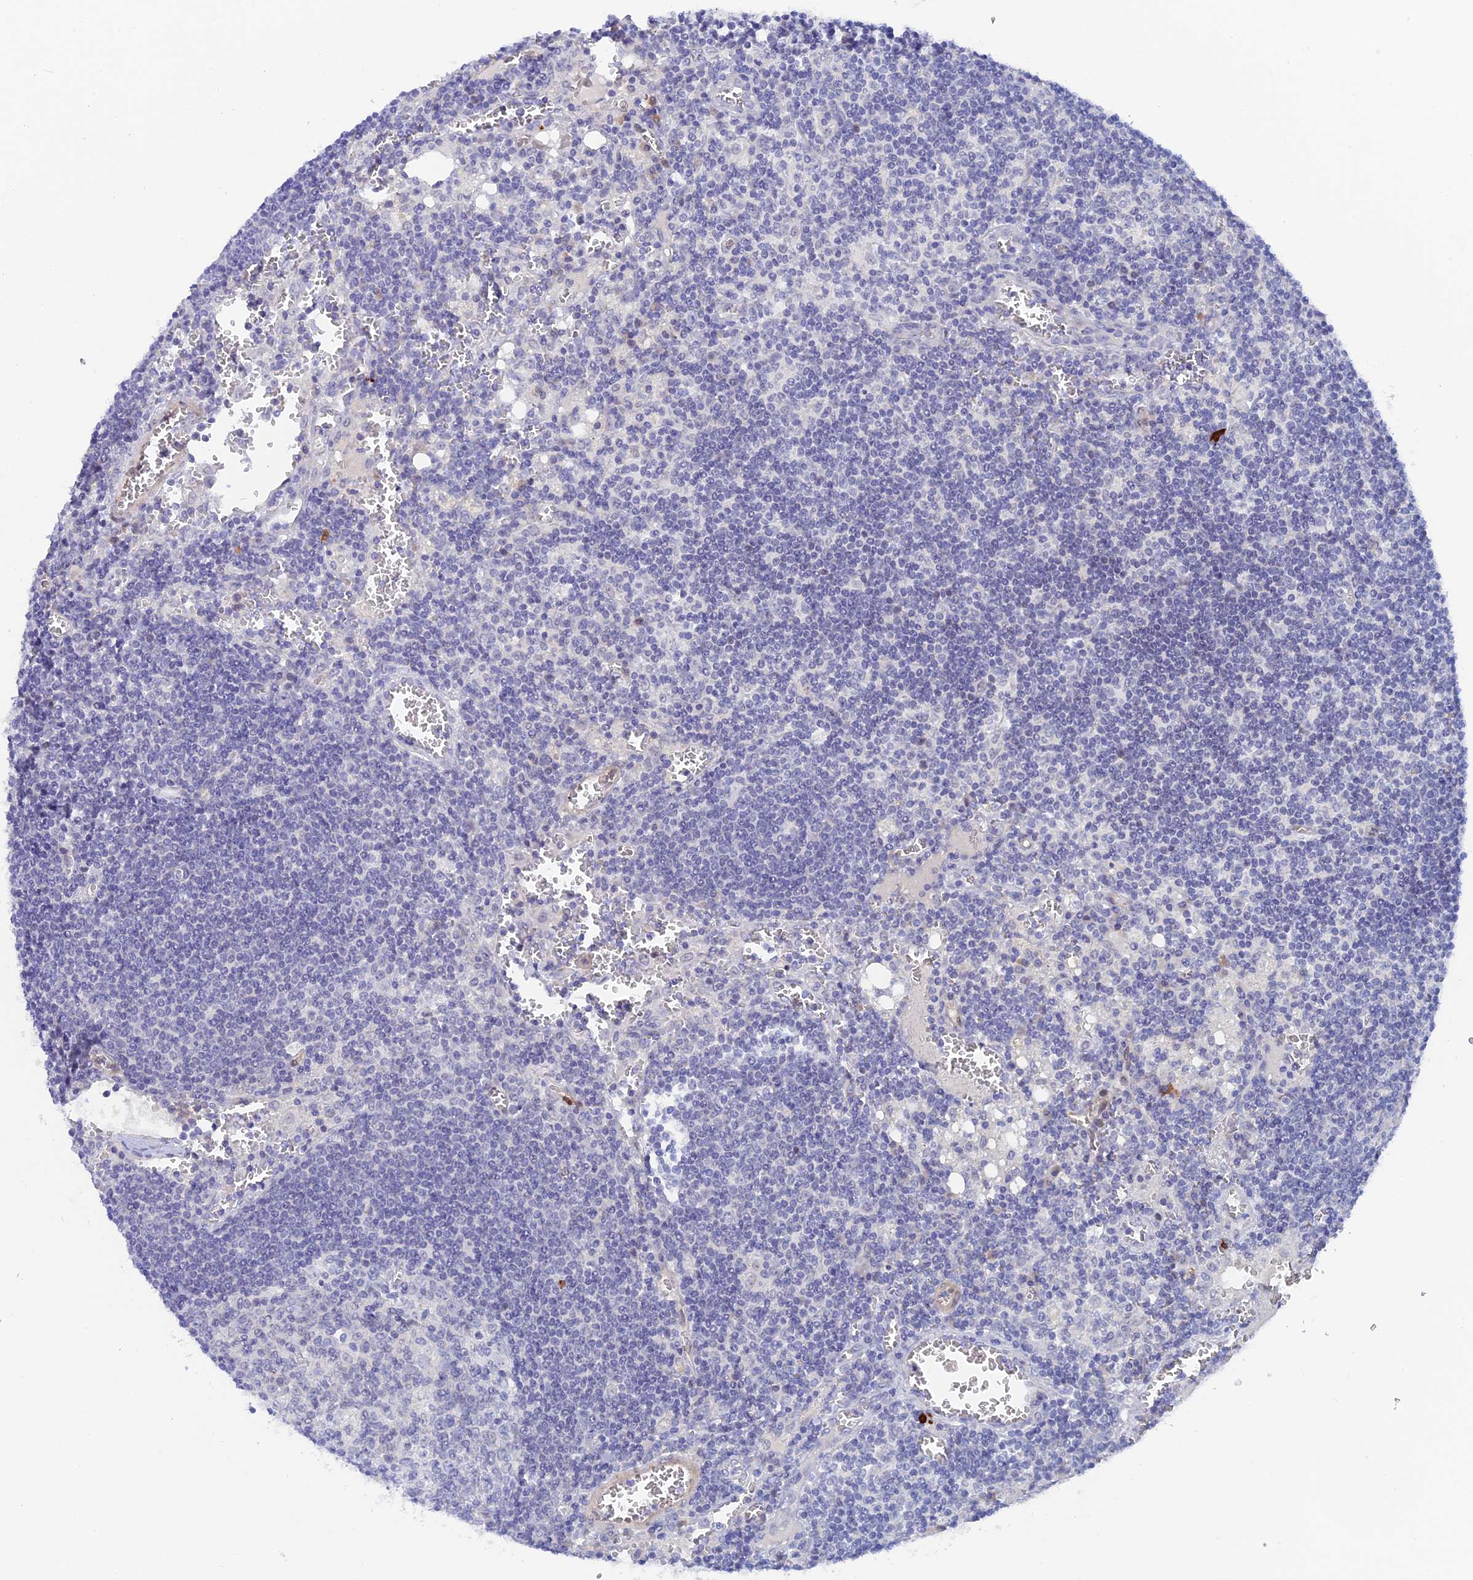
{"staining": {"intensity": "negative", "quantity": "none", "location": "none"}, "tissue": "lymph node", "cell_type": "Germinal center cells", "image_type": "normal", "snomed": [{"axis": "morphology", "description": "Normal tissue, NOS"}, {"axis": "topography", "description": "Lymph node"}], "caption": "The IHC image has no significant staining in germinal center cells of lymph node.", "gene": "DACT3", "patient": {"sex": "female", "age": 73}}